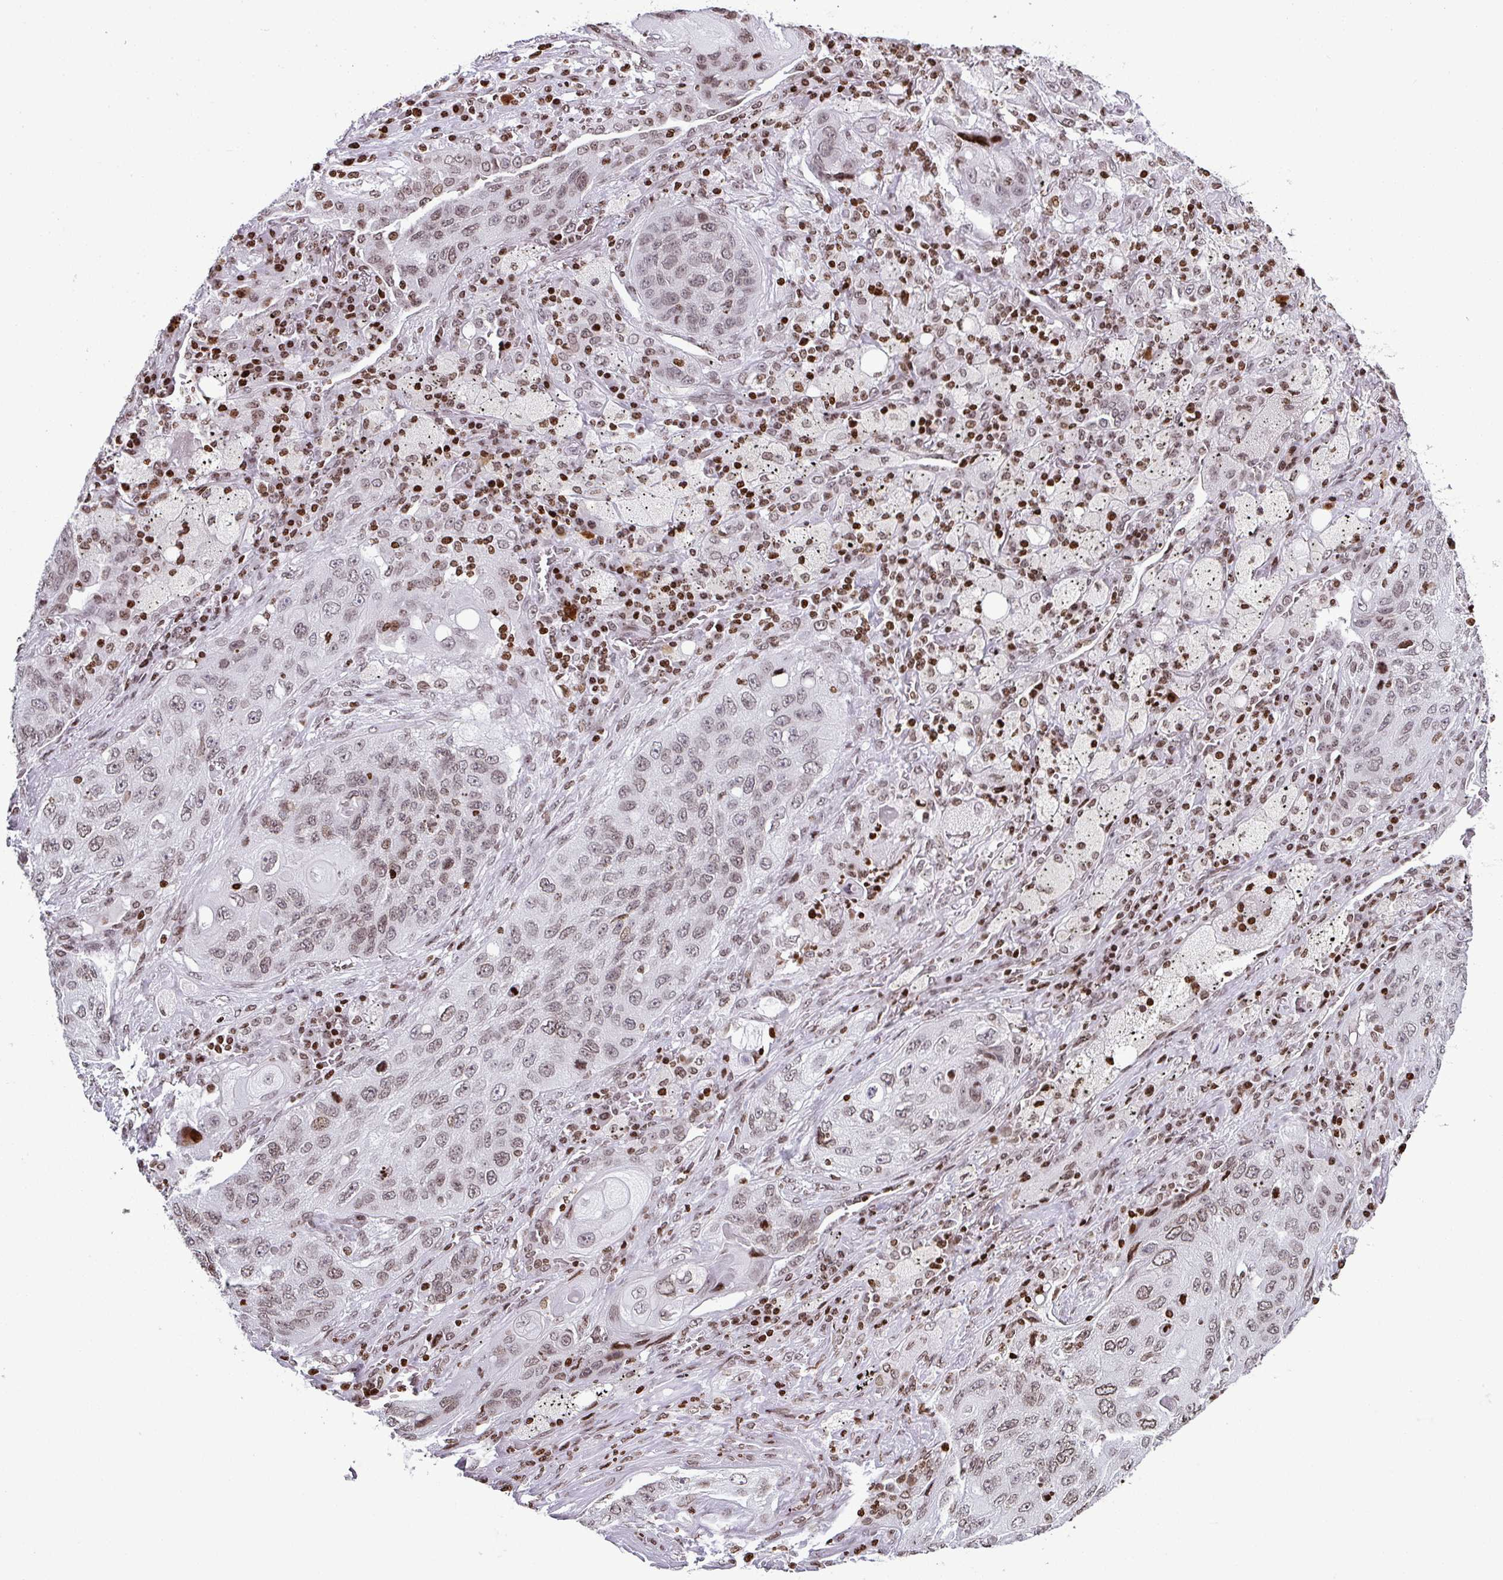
{"staining": {"intensity": "weak", "quantity": ">75%", "location": "nuclear"}, "tissue": "lung cancer", "cell_type": "Tumor cells", "image_type": "cancer", "snomed": [{"axis": "morphology", "description": "Squamous cell carcinoma, NOS"}, {"axis": "topography", "description": "Lung"}], "caption": "Protein expression analysis of lung cancer (squamous cell carcinoma) exhibits weak nuclear expression in approximately >75% of tumor cells.", "gene": "RASL11A", "patient": {"sex": "female", "age": 63}}